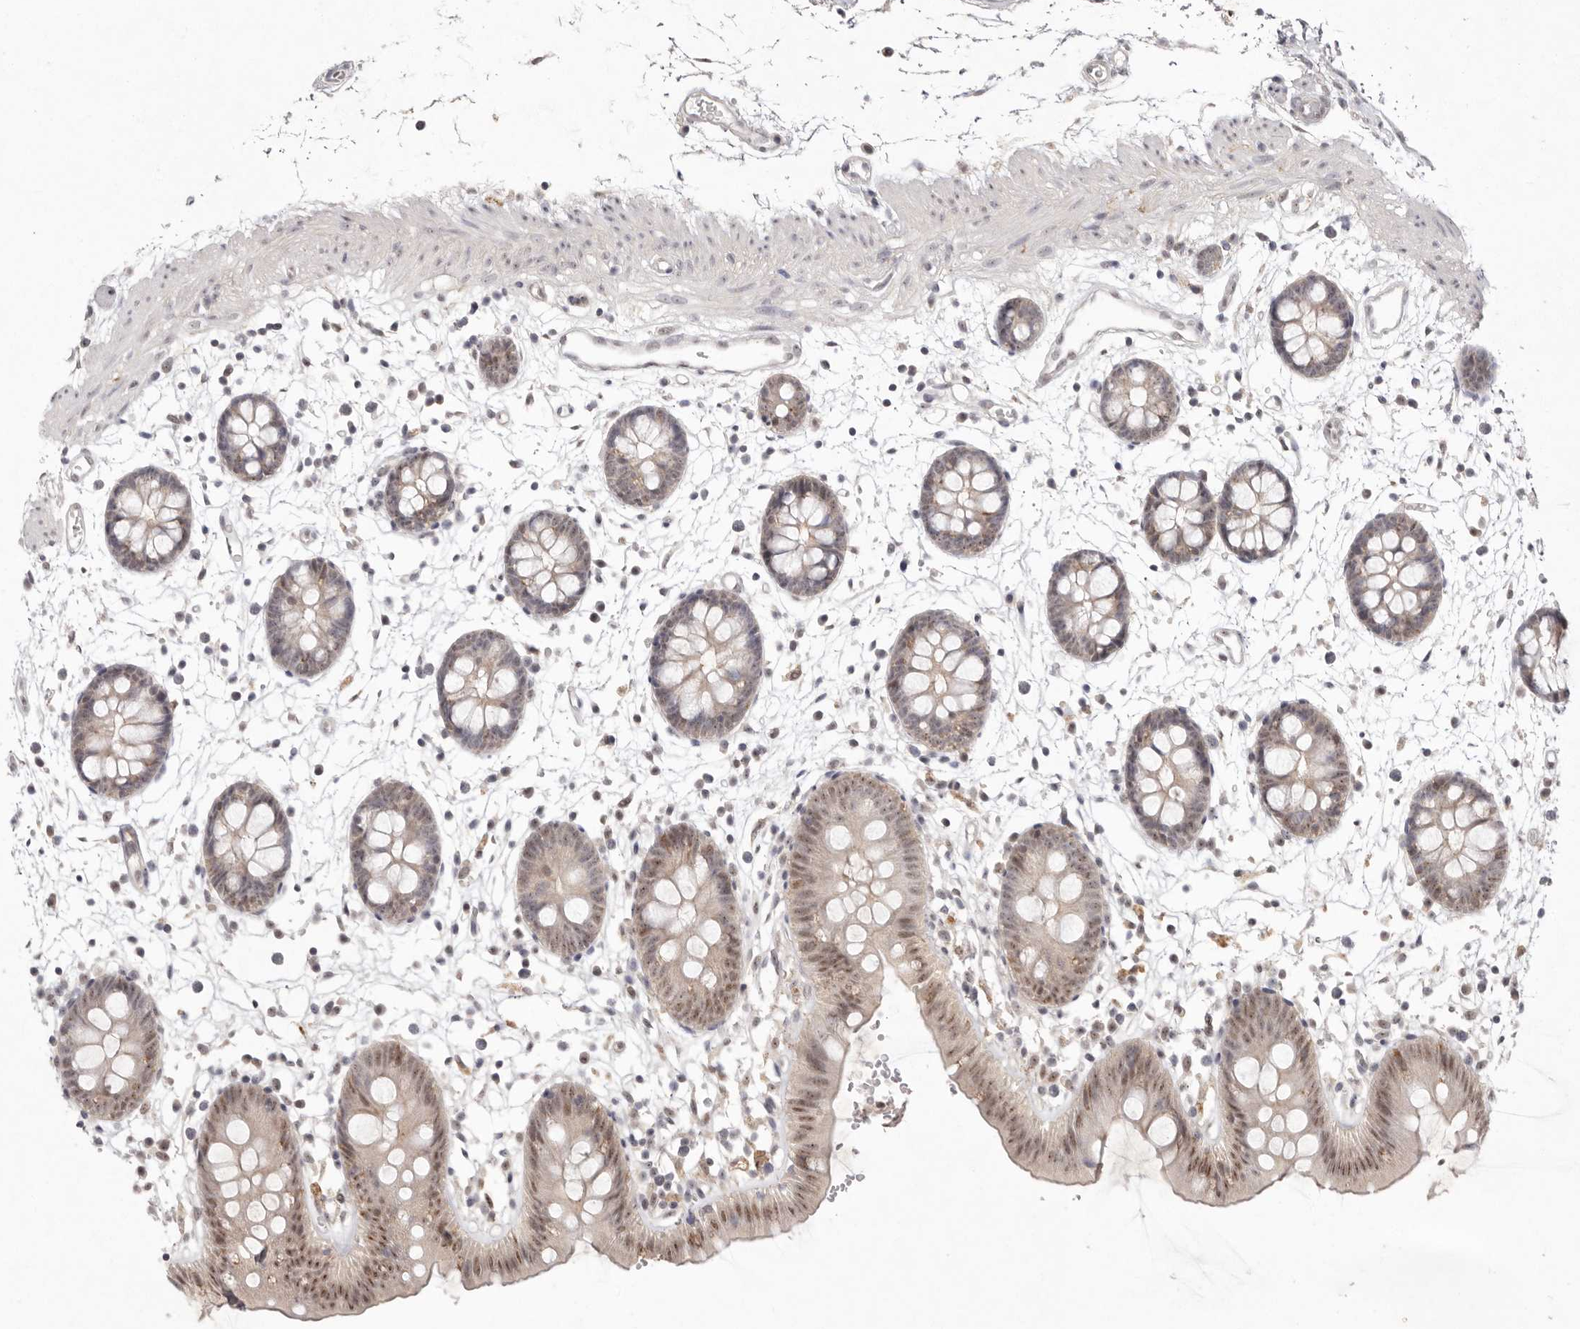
{"staining": {"intensity": "negative", "quantity": "none", "location": "none"}, "tissue": "colon", "cell_type": "Endothelial cells", "image_type": "normal", "snomed": [{"axis": "morphology", "description": "Normal tissue, NOS"}, {"axis": "topography", "description": "Colon"}], "caption": "The photomicrograph reveals no significant positivity in endothelial cells of colon.", "gene": "TADA1", "patient": {"sex": "male", "age": 56}}